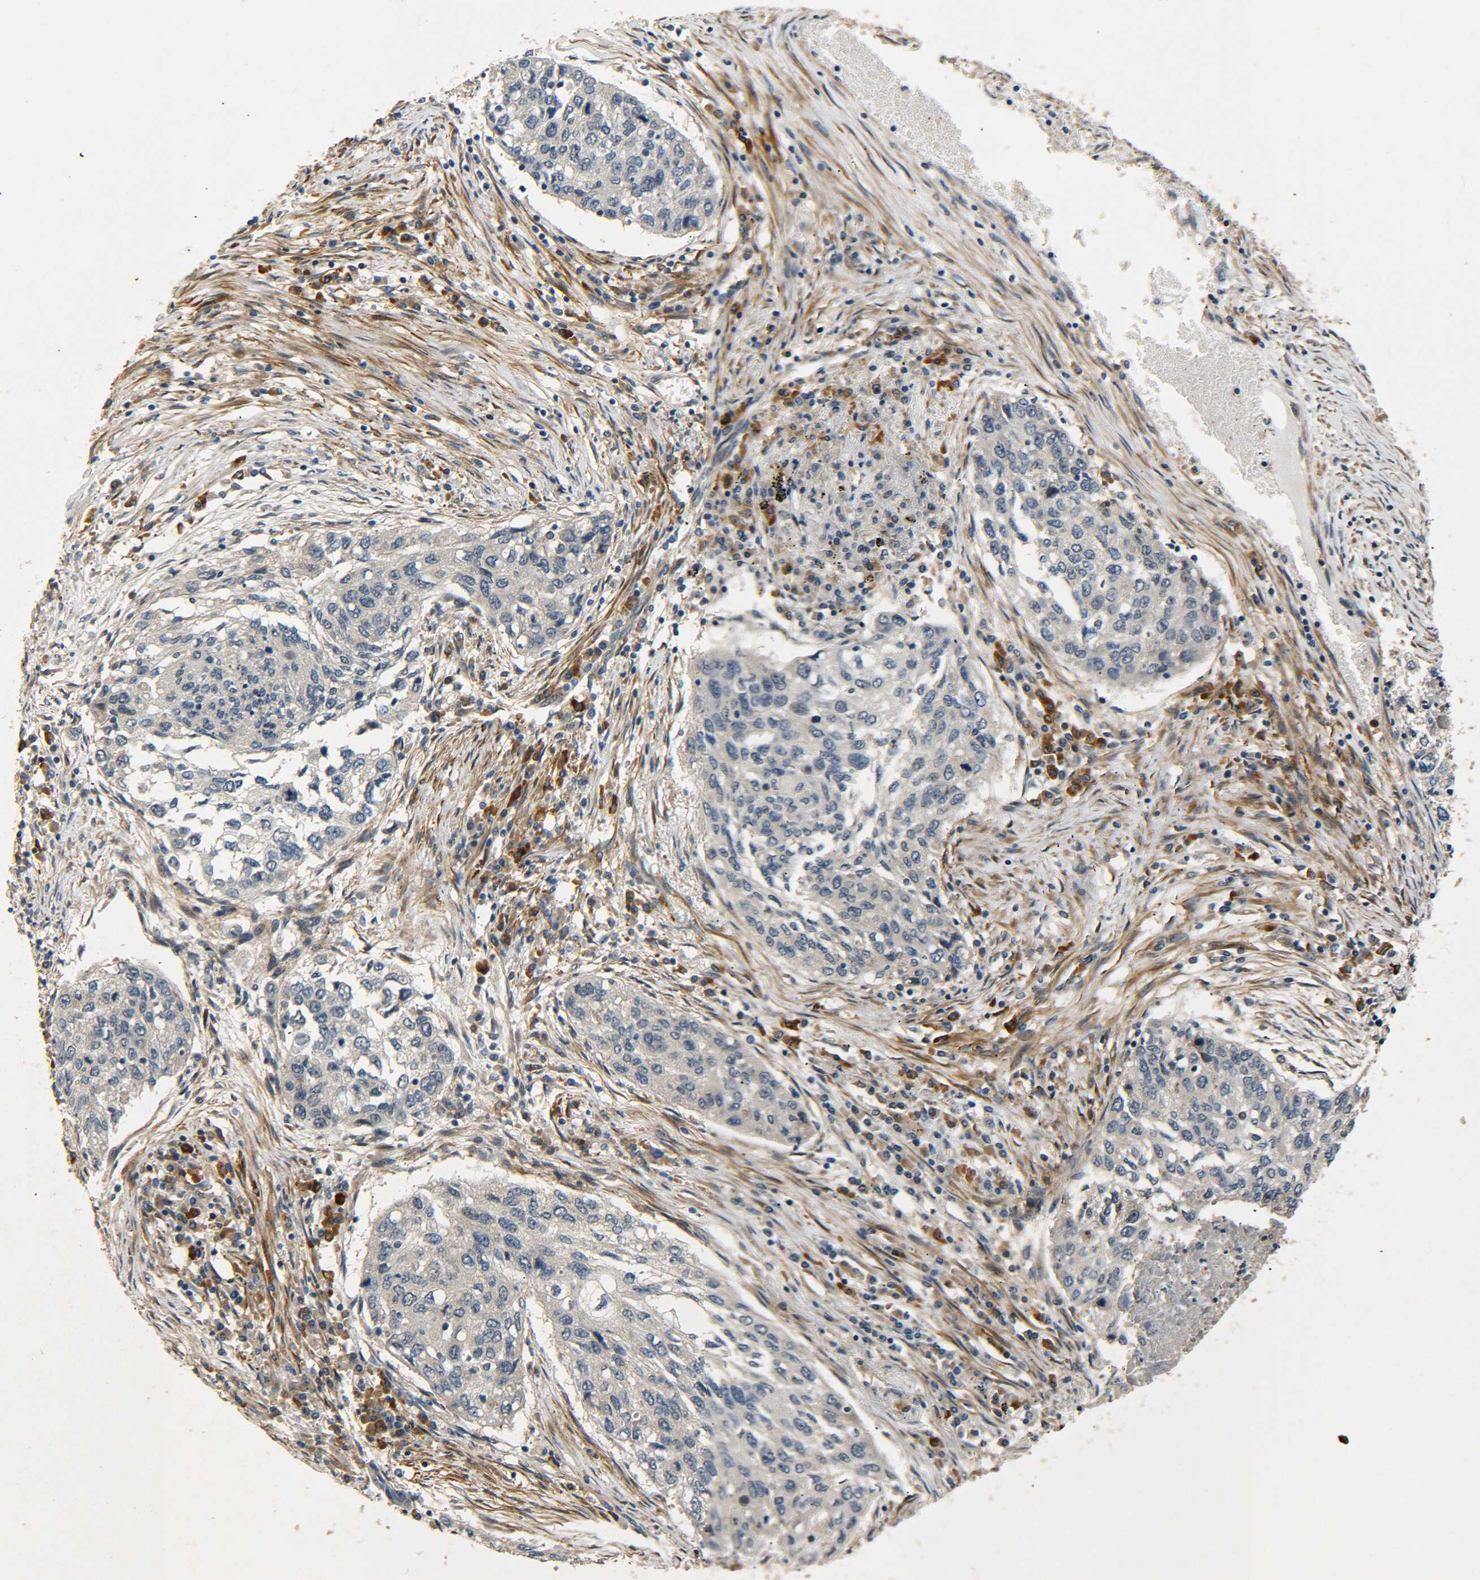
{"staining": {"intensity": "negative", "quantity": "none", "location": "none"}, "tissue": "lung cancer", "cell_type": "Tumor cells", "image_type": "cancer", "snomed": [{"axis": "morphology", "description": "Squamous cell carcinoma, NOS"}, {"axis": "topography", "description": "Lung"}], "caption": "Lung cancer (squamous cell carcinoma) was stained to show a protein in brown. There is no significant positivity in tumor cells.", "gene": "MEIS1", "patient": {"sex": "female", "age": 63}}